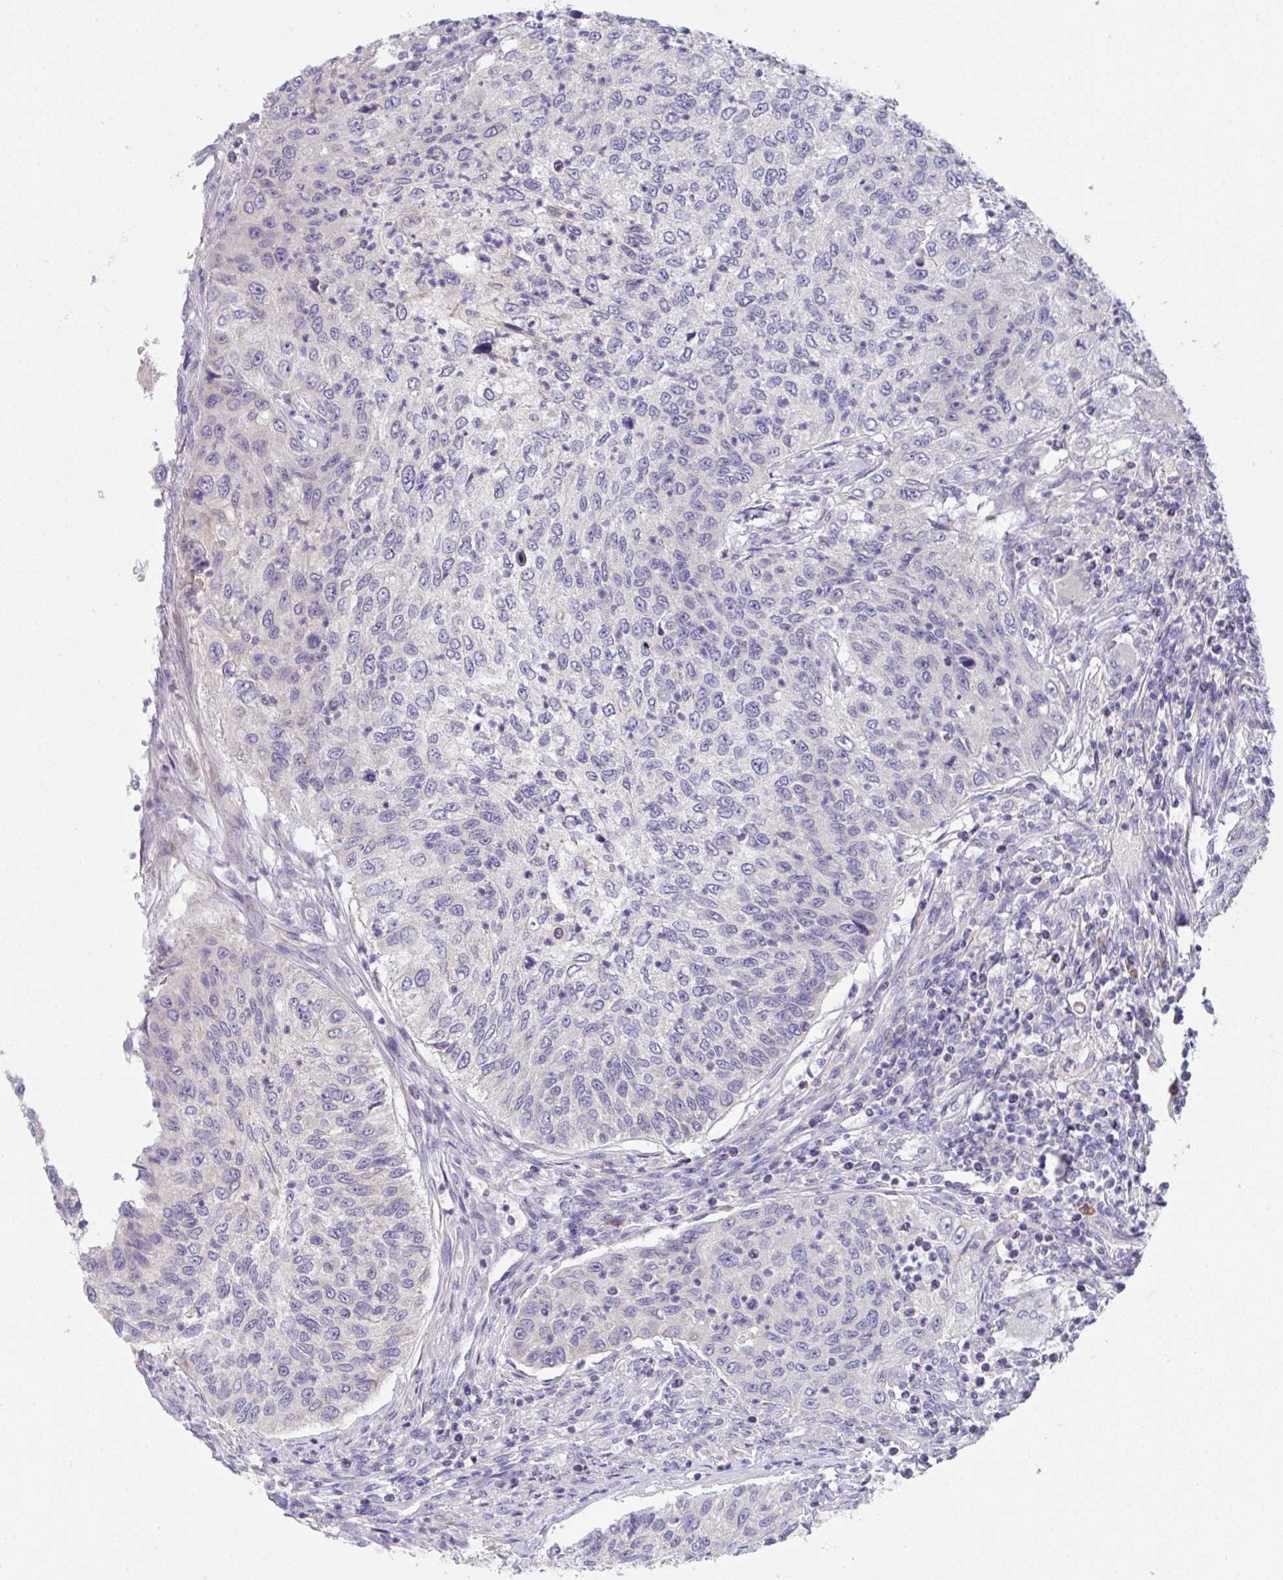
{"staining": {"intensity": "negative", "quantity": "none", "location": "none"}, "tissue": "urothelial cancer", "cell_type": "Tumor cells", "image_type": "cancer", "snomed": [{"axis": "morphology", "description": "Urothelial carcinoma, High grade"}, {"axis": "topography", "description": "Urinary bladder"}], "caption": "The IHC histopathology image has no significant expression in tumor cells of urothelial cancer tissue. The staining is performed using DAB brown chromogen with nuclei counter-stained in using hematoxylin.", "gene": "TMEM41A", "patient": {"sex": "female", "age": 60}}